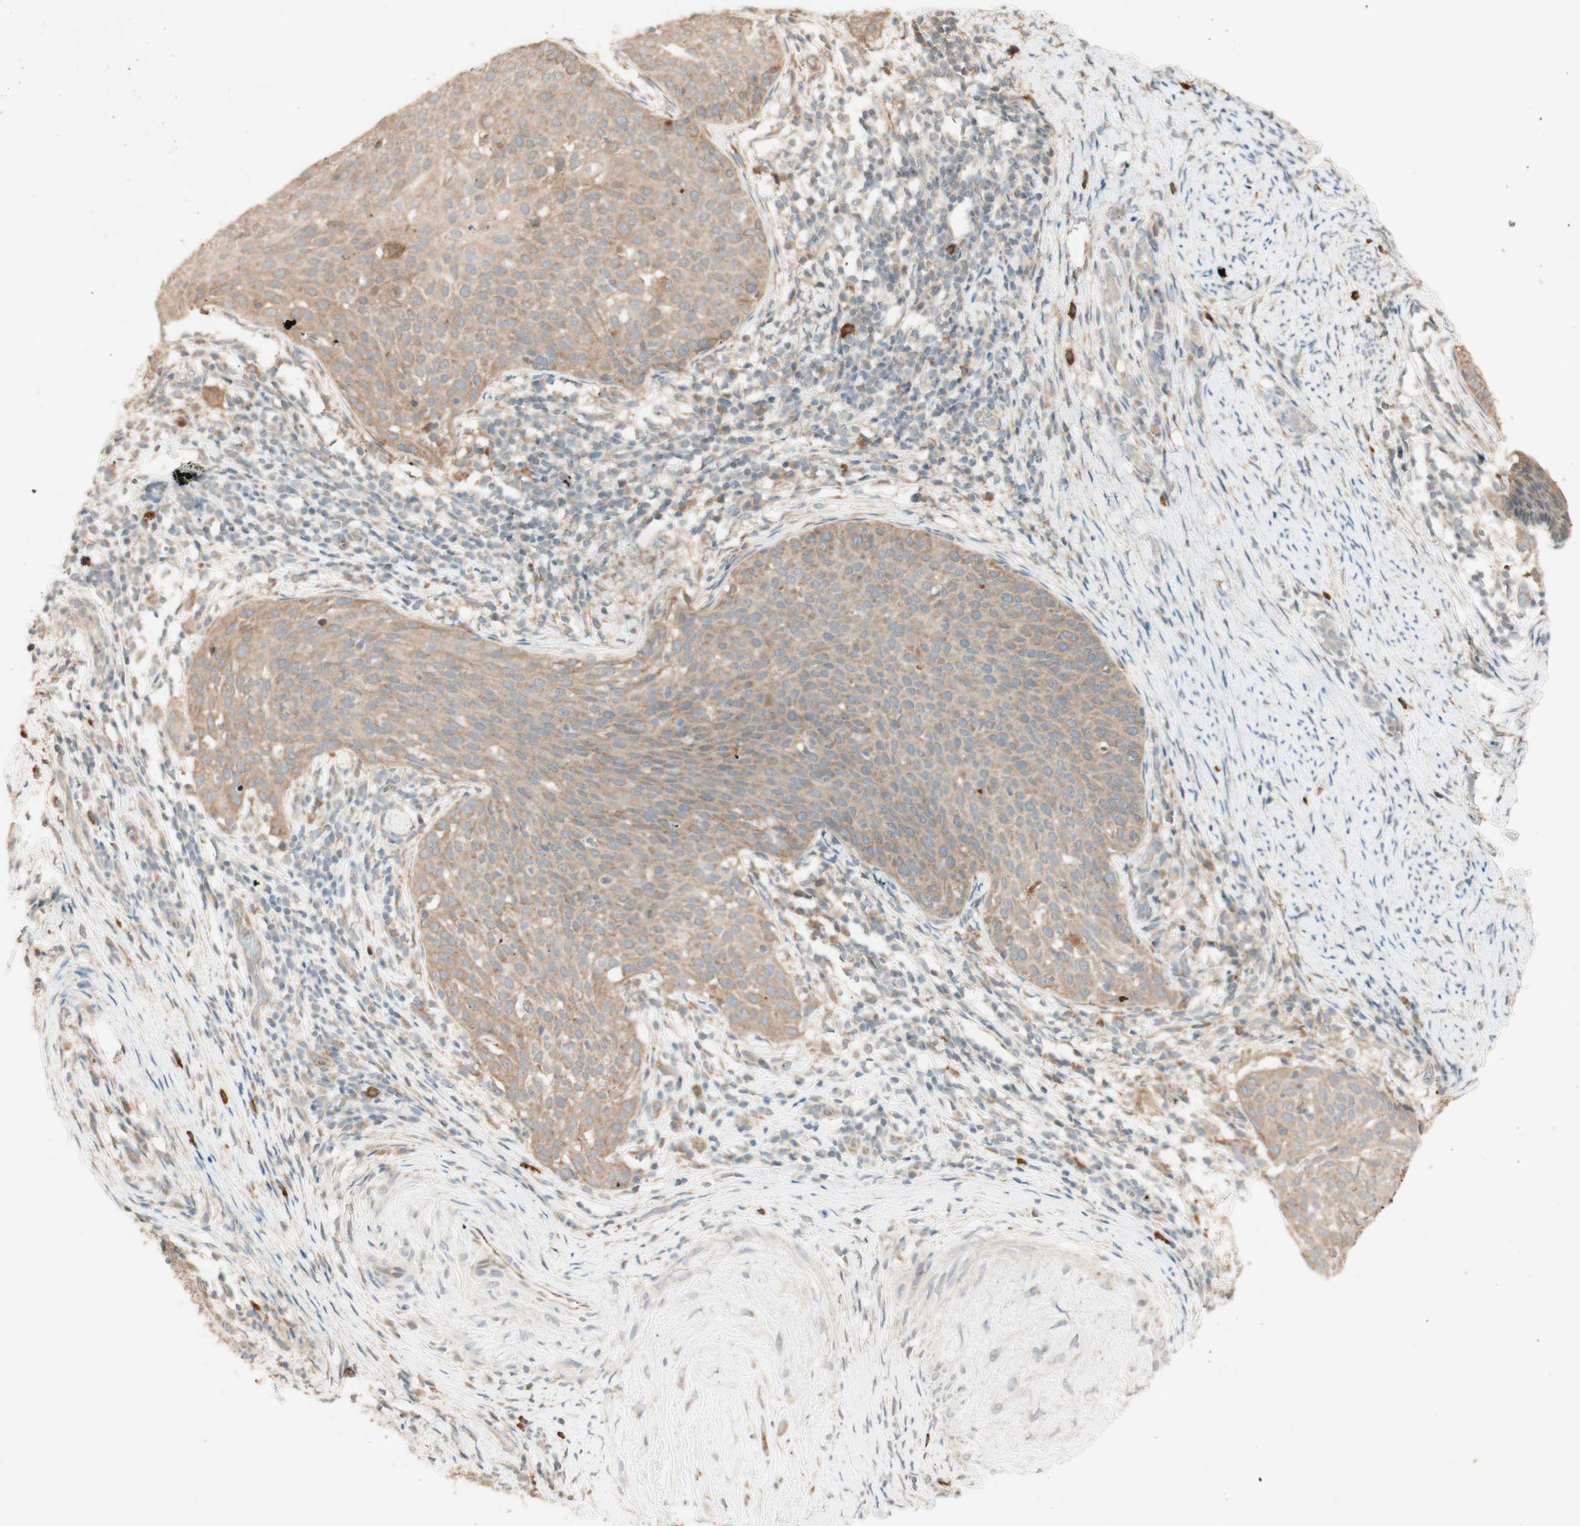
{"staining": {"intensity": "weak", "quantity": ">75%", "location": "cytoplasmic/membranous"}, "tissue": "cervical cancer", "cell_type": "Tumor cells", "image_type": "cancer", "snomed": [{"axis": "morphology", "description": "Squamous cell carcinoma, NOS"}, {"axis": "topography", "description": "Cervix"}], "caption": "Cervical cancer (squamous cell carcinoma) stained for a protein reveals weak cytoplasmic/membranous positivity in tumor cells.", "gene": "CLCN2", "patient": {"sex": "female", "age": 51}}